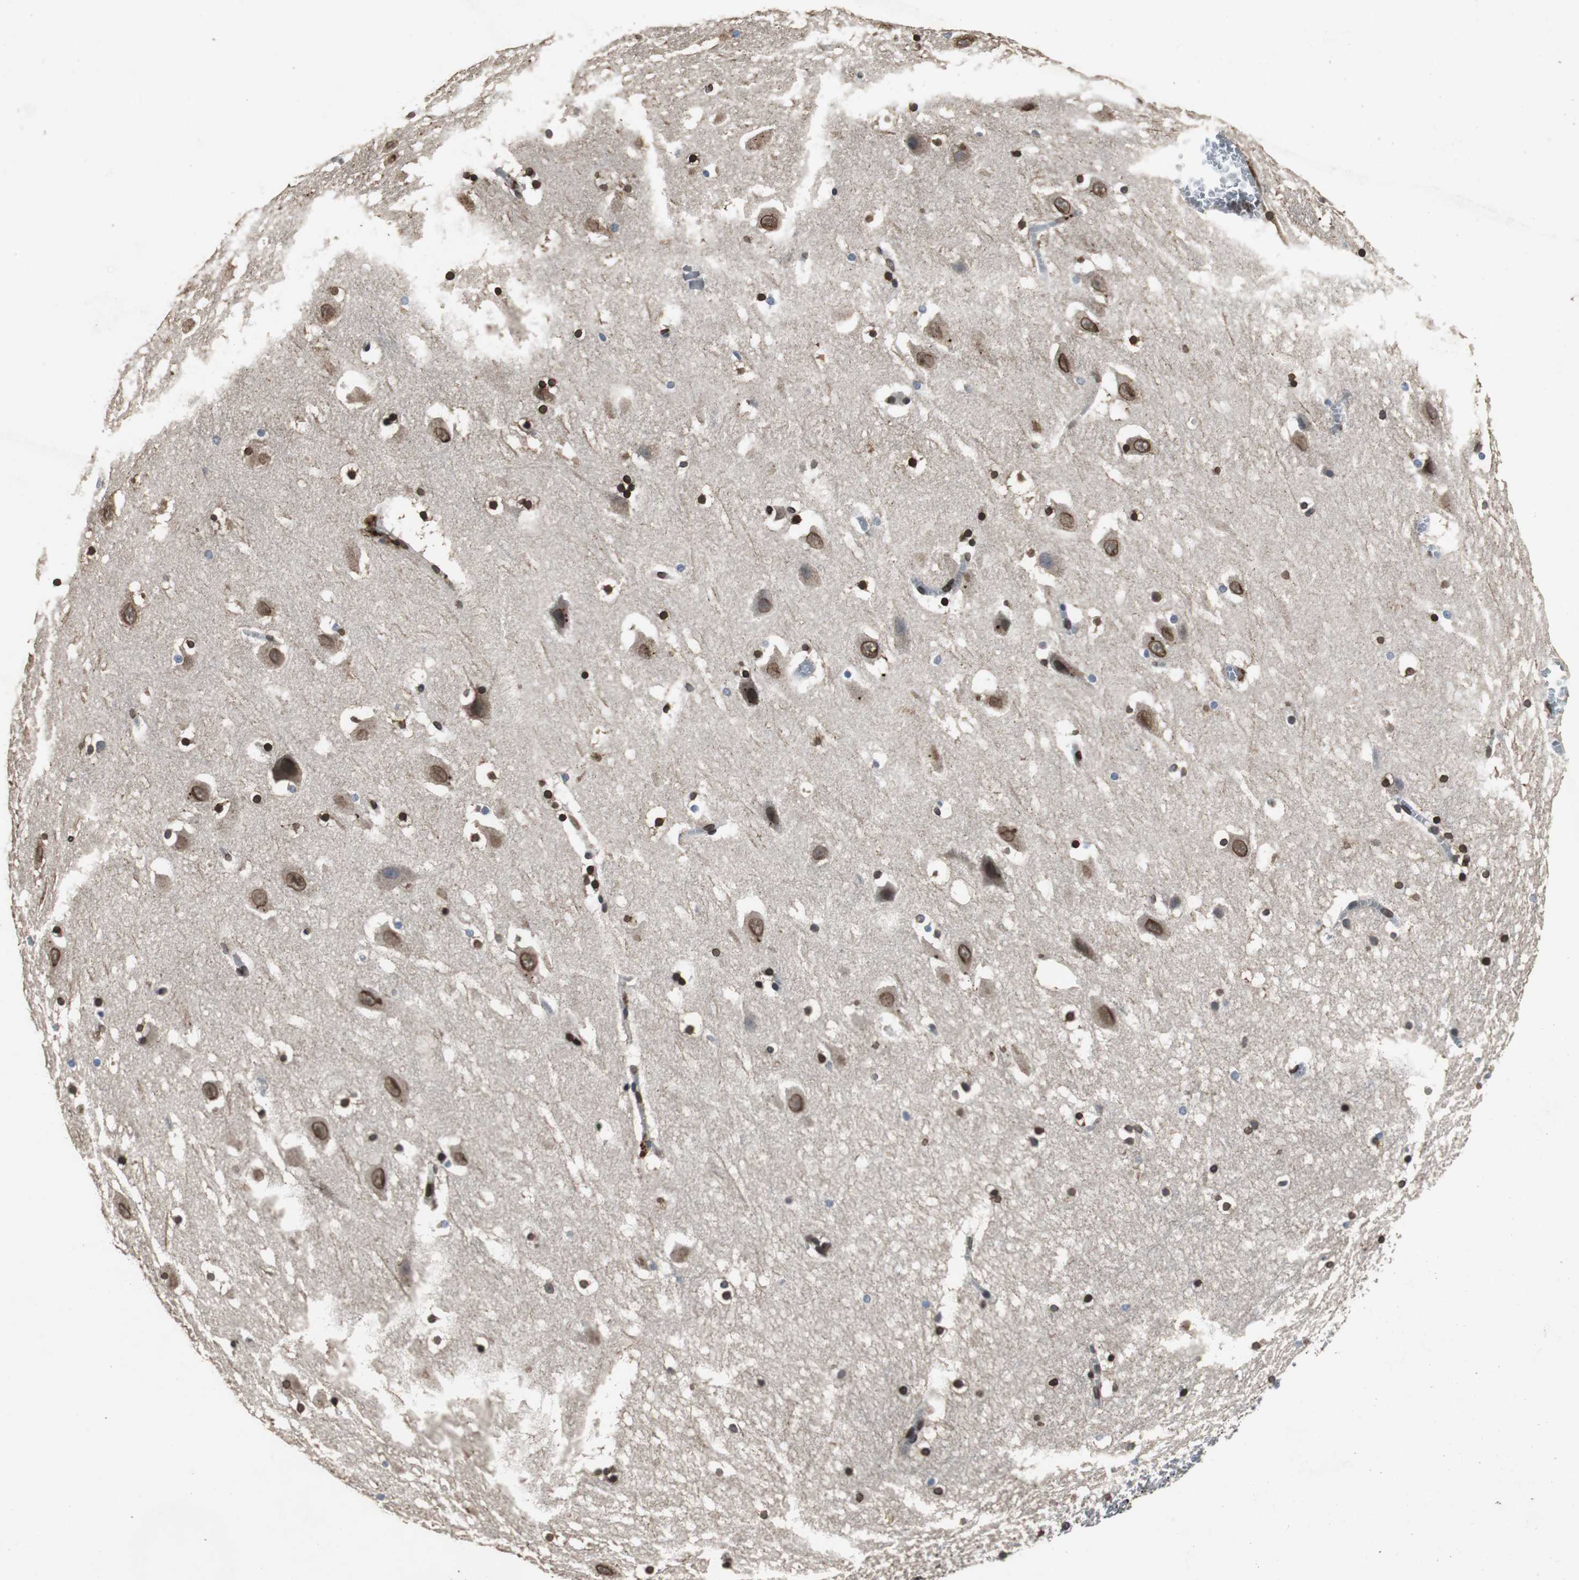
{"staining": {"intensity": "strong", "quantity": ">75%", "location": "cytoplasmic/membranous,nuclear"}, "tissue": "hippocampus", "cell_type": "Glial cells", "image_type": "normal", "snomed": [{"axis": "morphology", "description": "Normal tissue, NOS"}, {"axis": "topography", "description": "Hippocampus"}], "caption": "Immunohistochemical staining of benign human hippocampus reveals >75% levels of strong cytoplasmic/membranous,nuclear protein positivity in about >75% of glial cells.", "gene": "LMNA", "patient": {"sex": "male", "age": 45}}